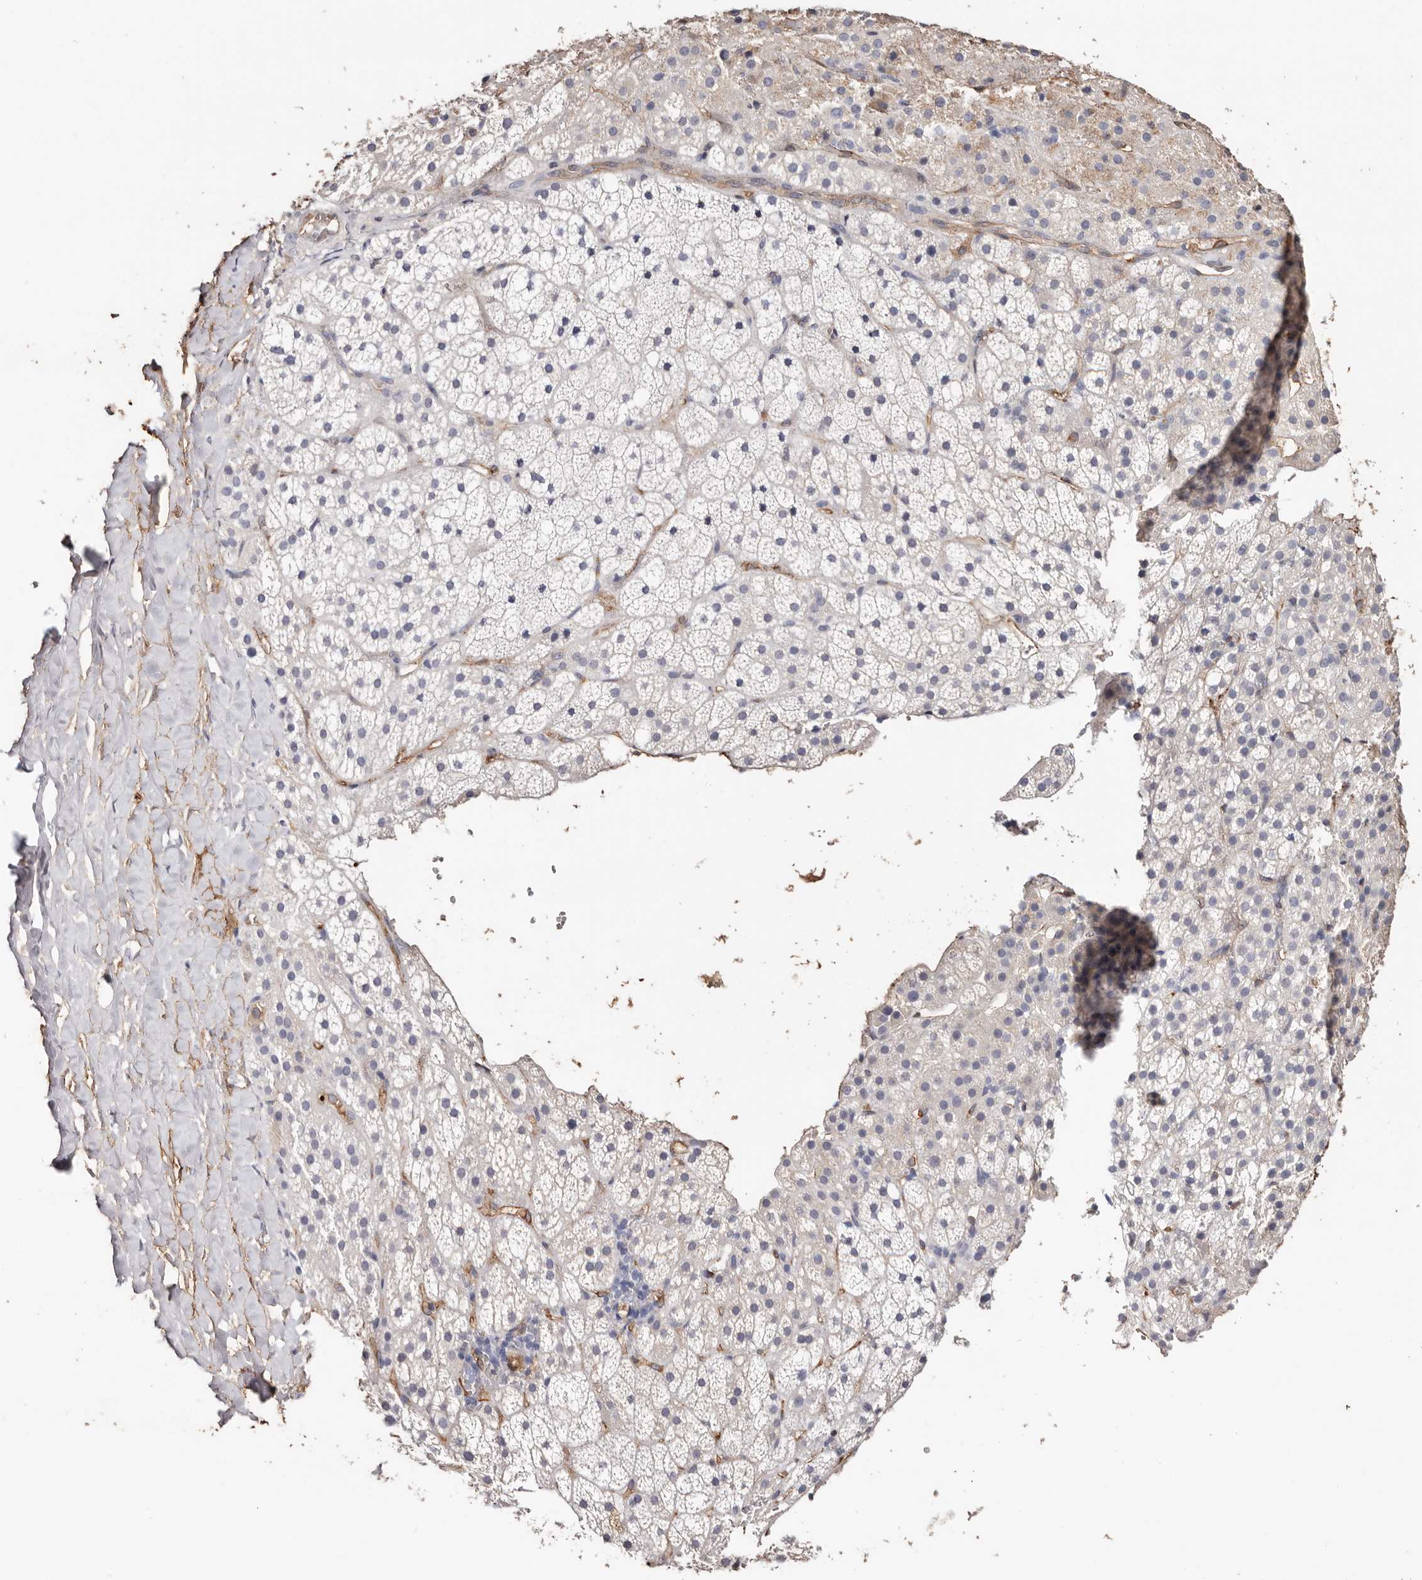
{"staining": {"intensity": "negative", "quantity": "none", "location": "none"}, "tissue": "adrenal gland", "cell_type": "Glandular cells", "image_type": "normal", "snomed": [{"axis": "morphology", "description": "Normal tissue, NOS"}, {"axis": "topography", "description": "Adrenal gland"}], "caption": "Immunohistochemical staining of unremarkable adrenal gland demonstrates no significant expression in glandular cells.", "gene": "TGM2", "patient": {"sex": "female", "age": 59}}